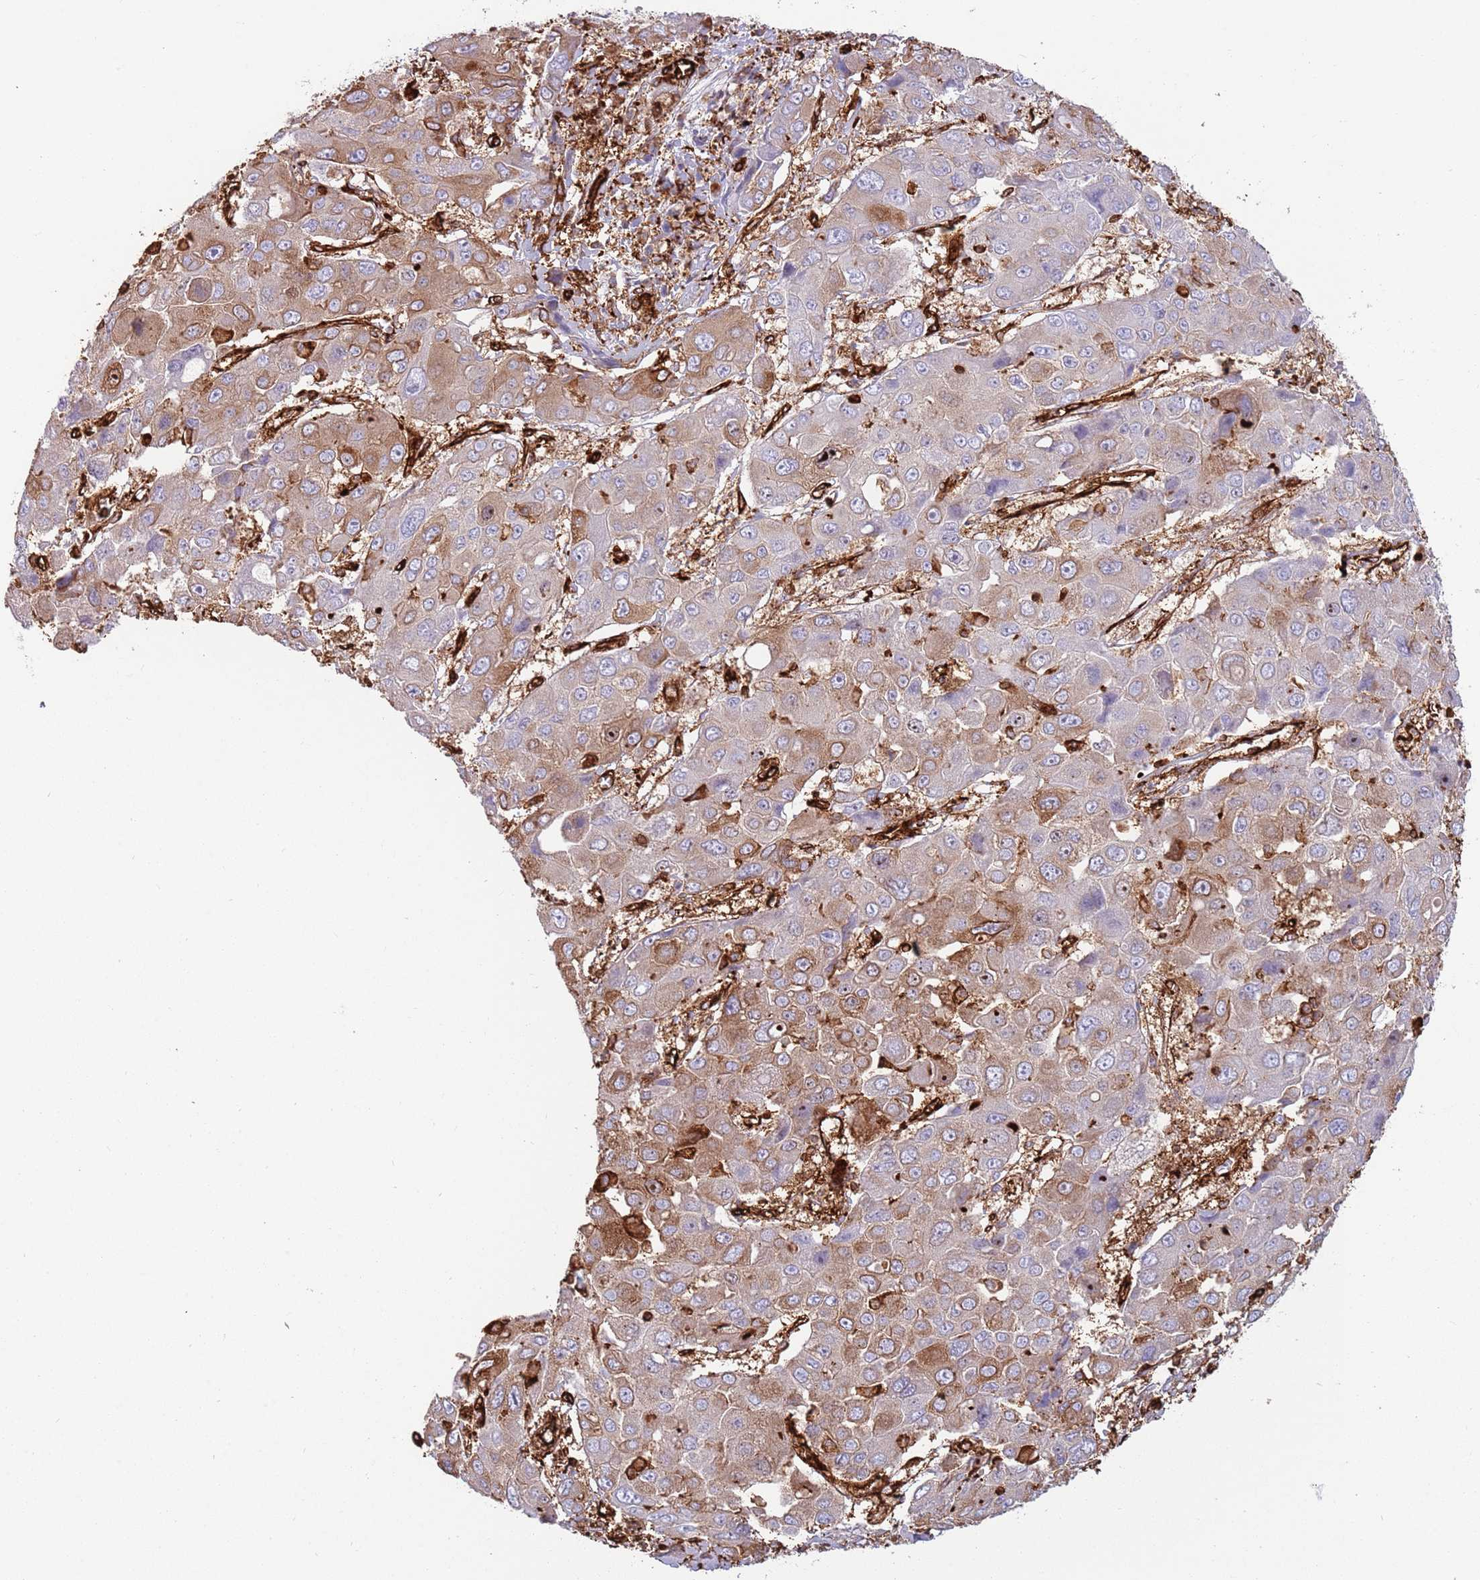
{"staining": {"intensity": "moderate", "quantity": "25%-75%", "location": "cytoplasmic/membranous"}, "tissue": "liver cancer", "cell_type": "Tumor cells", "image_type": "cancer", "snomed": [{"axis": "morphology", "description": "Cholangiocarcinoma"}, {"axis": "topography", "description": "Liver"}], "caption": "Immunohistochemical staining of liver cancer (cholangiocarcinoma) reveals moderate cytoplasmic/membranous protein positivity in approximately 25%-75% of tumor cells.", "gene": "KBTBD7", "patient": {"sex": "male", "age": 67}}